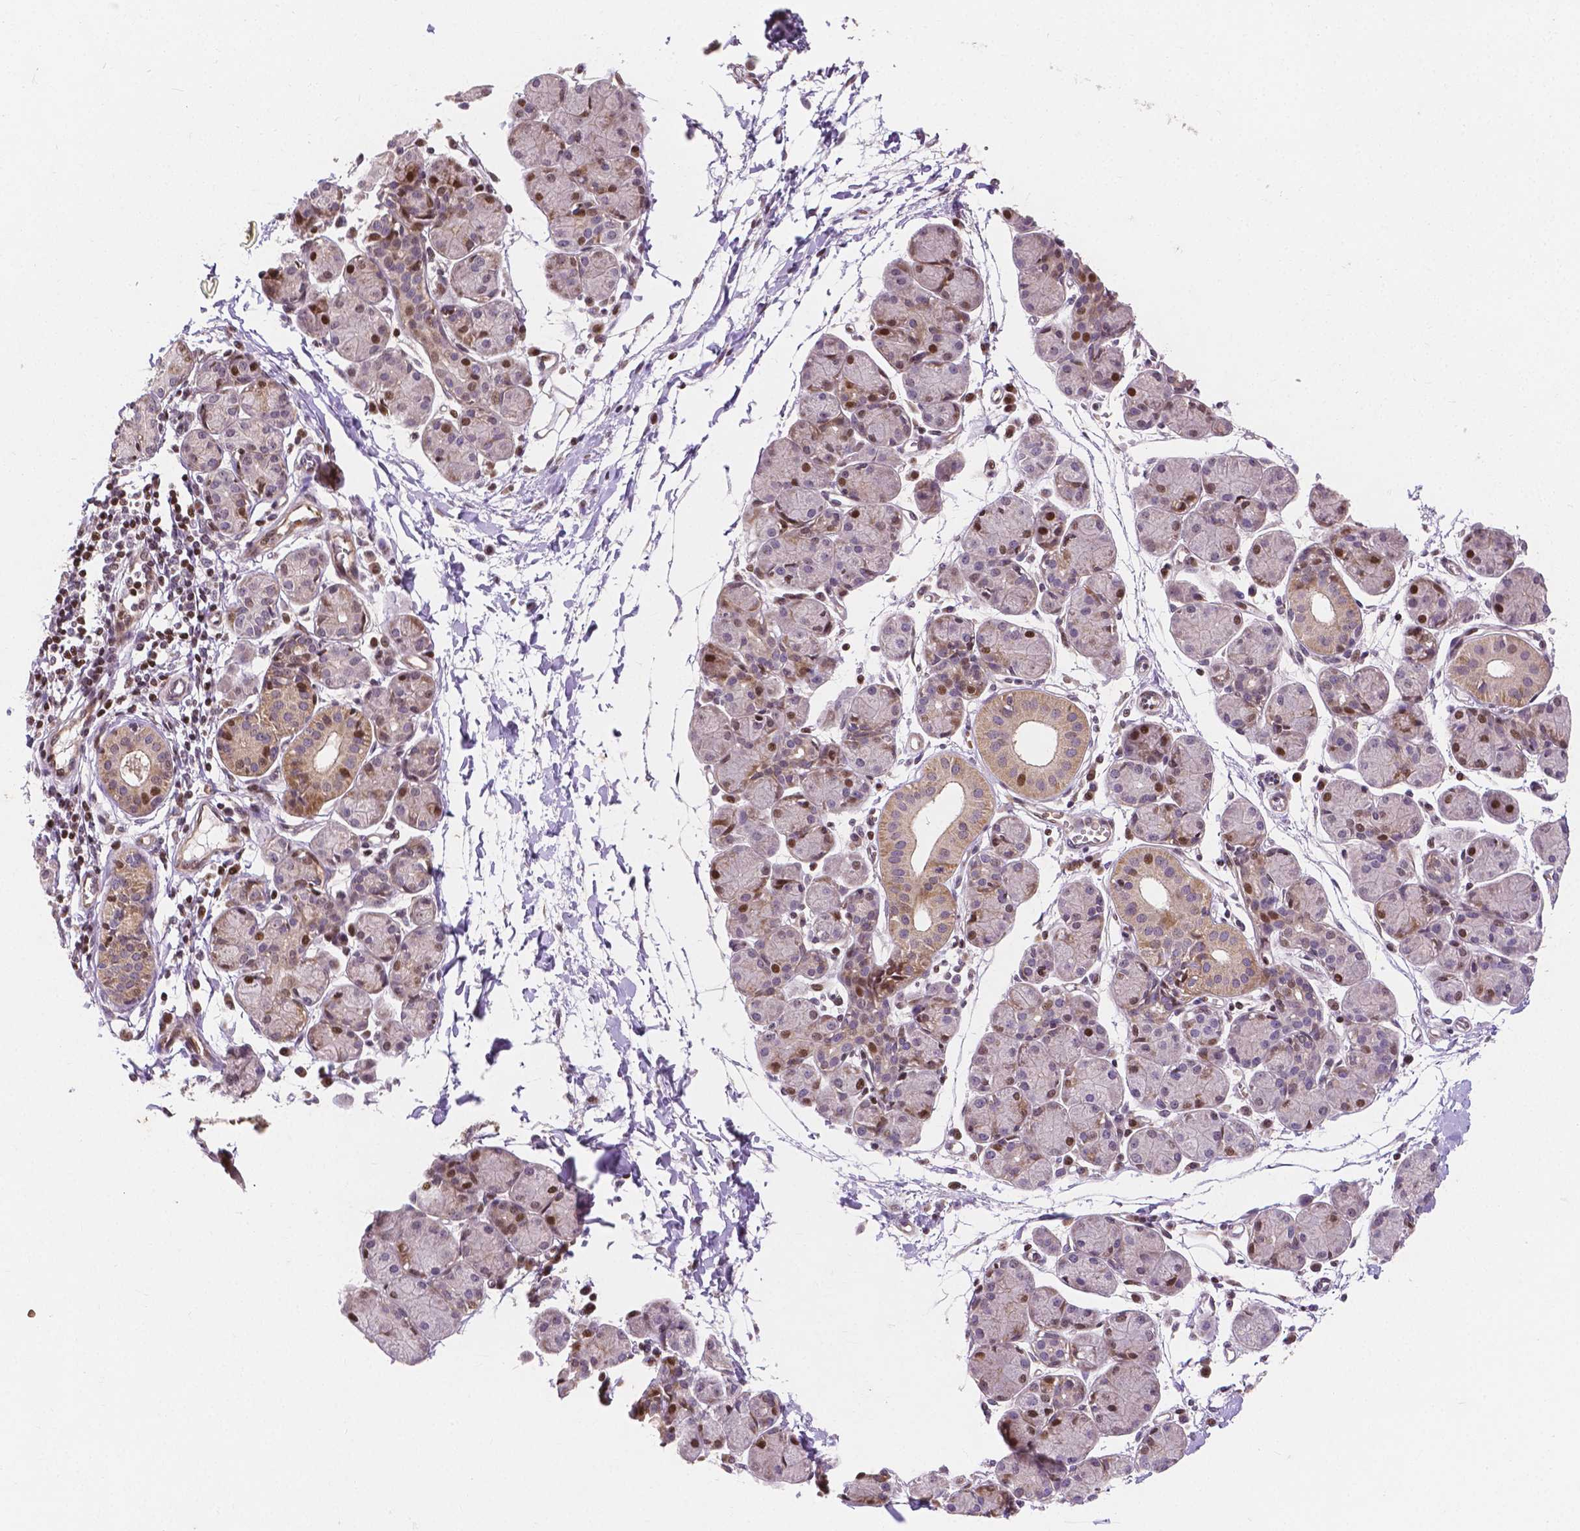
{"staining": {"intensity": "moderate", "quantity": "25%-75%", "location": "cytoplasmic/membranous,nuclear"}, "tissue": "salivary gland", "cell_type": "Glandular cells", "image_type": "normal", "snomed": [{"axis": "morphology", "description": "Normal tissue, NOS"}, {"axis": "morphology", "description": "Inflammation, NOS"}, {"axis": "topography", "description": "Lymph node"}, {"axis": "topography", "description": "Salivary gland"}], "caption": "Immunohistochemistry (IHC) image of unremarkable salivary gland stained for a protein (brown), which shows medium levels of moderate cytoplasmic/membranous,nuclear positivity in approximately 25%-75% of glandular cells.", "gene": "PTPN18", "patient": {"sex": "male", "age": 3}}